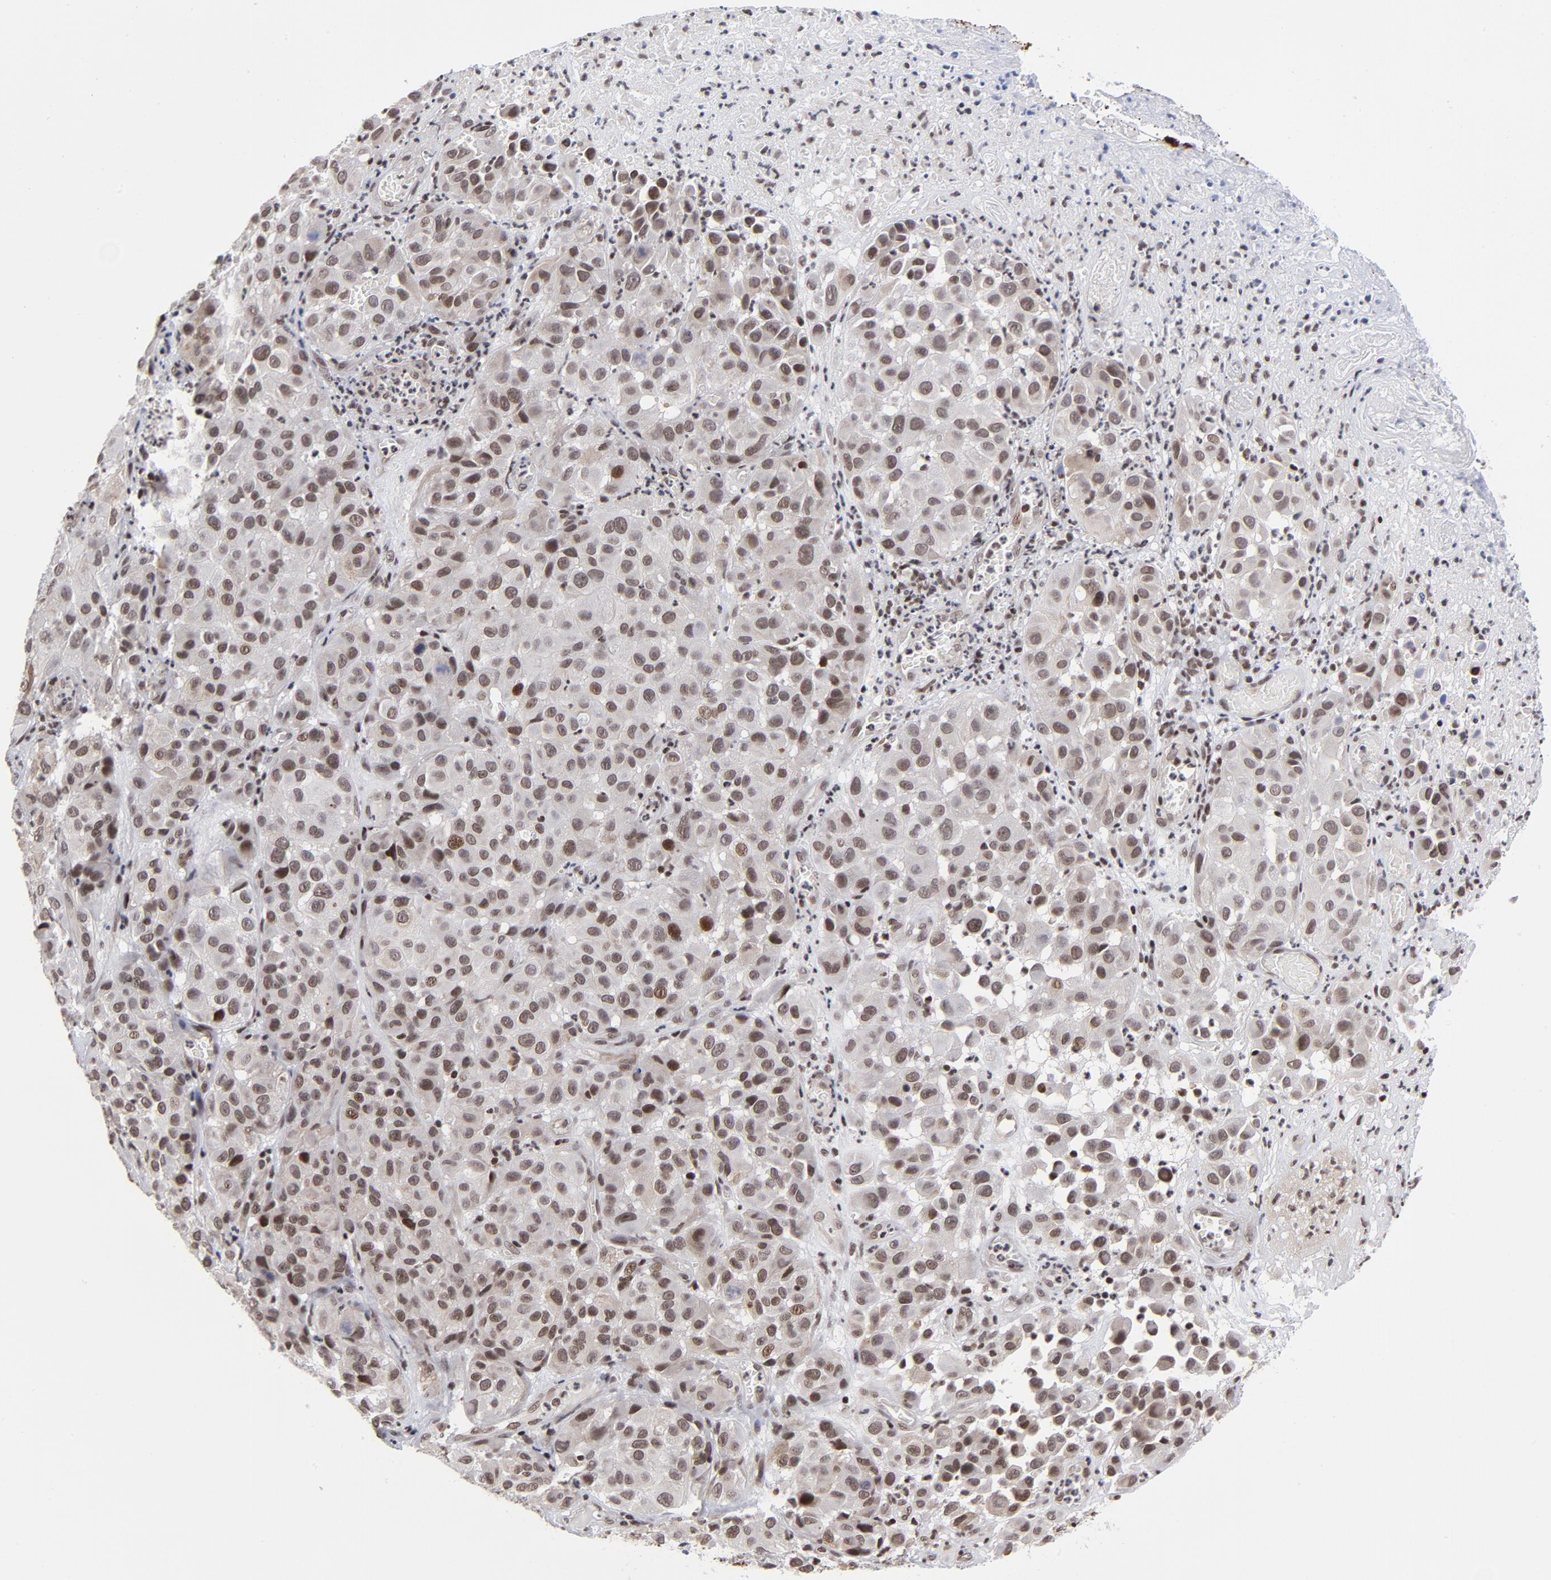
{"staining": {"intensity": "strong", "quantity": ">75%", "location": "nuclear"}, "tissue": "melanoma", "cell_type": "Tumor cells", "image_type": "cancer", "snomed": [{"axis": "morphology", "description": "Malignant melanoma, NOS"}, {"axis": "topography", "description": "Skin"}], "caption": "This micrograph reveals malignant melanoma stained with immunohistochemistry (IHC) to label a protein in brown. The nuclear of tumor cells show strong positivity for the protein. Nuclei are counter-stained blue.", "gene": "CTCF", "patient": {"sex": "female", "age": 21}}